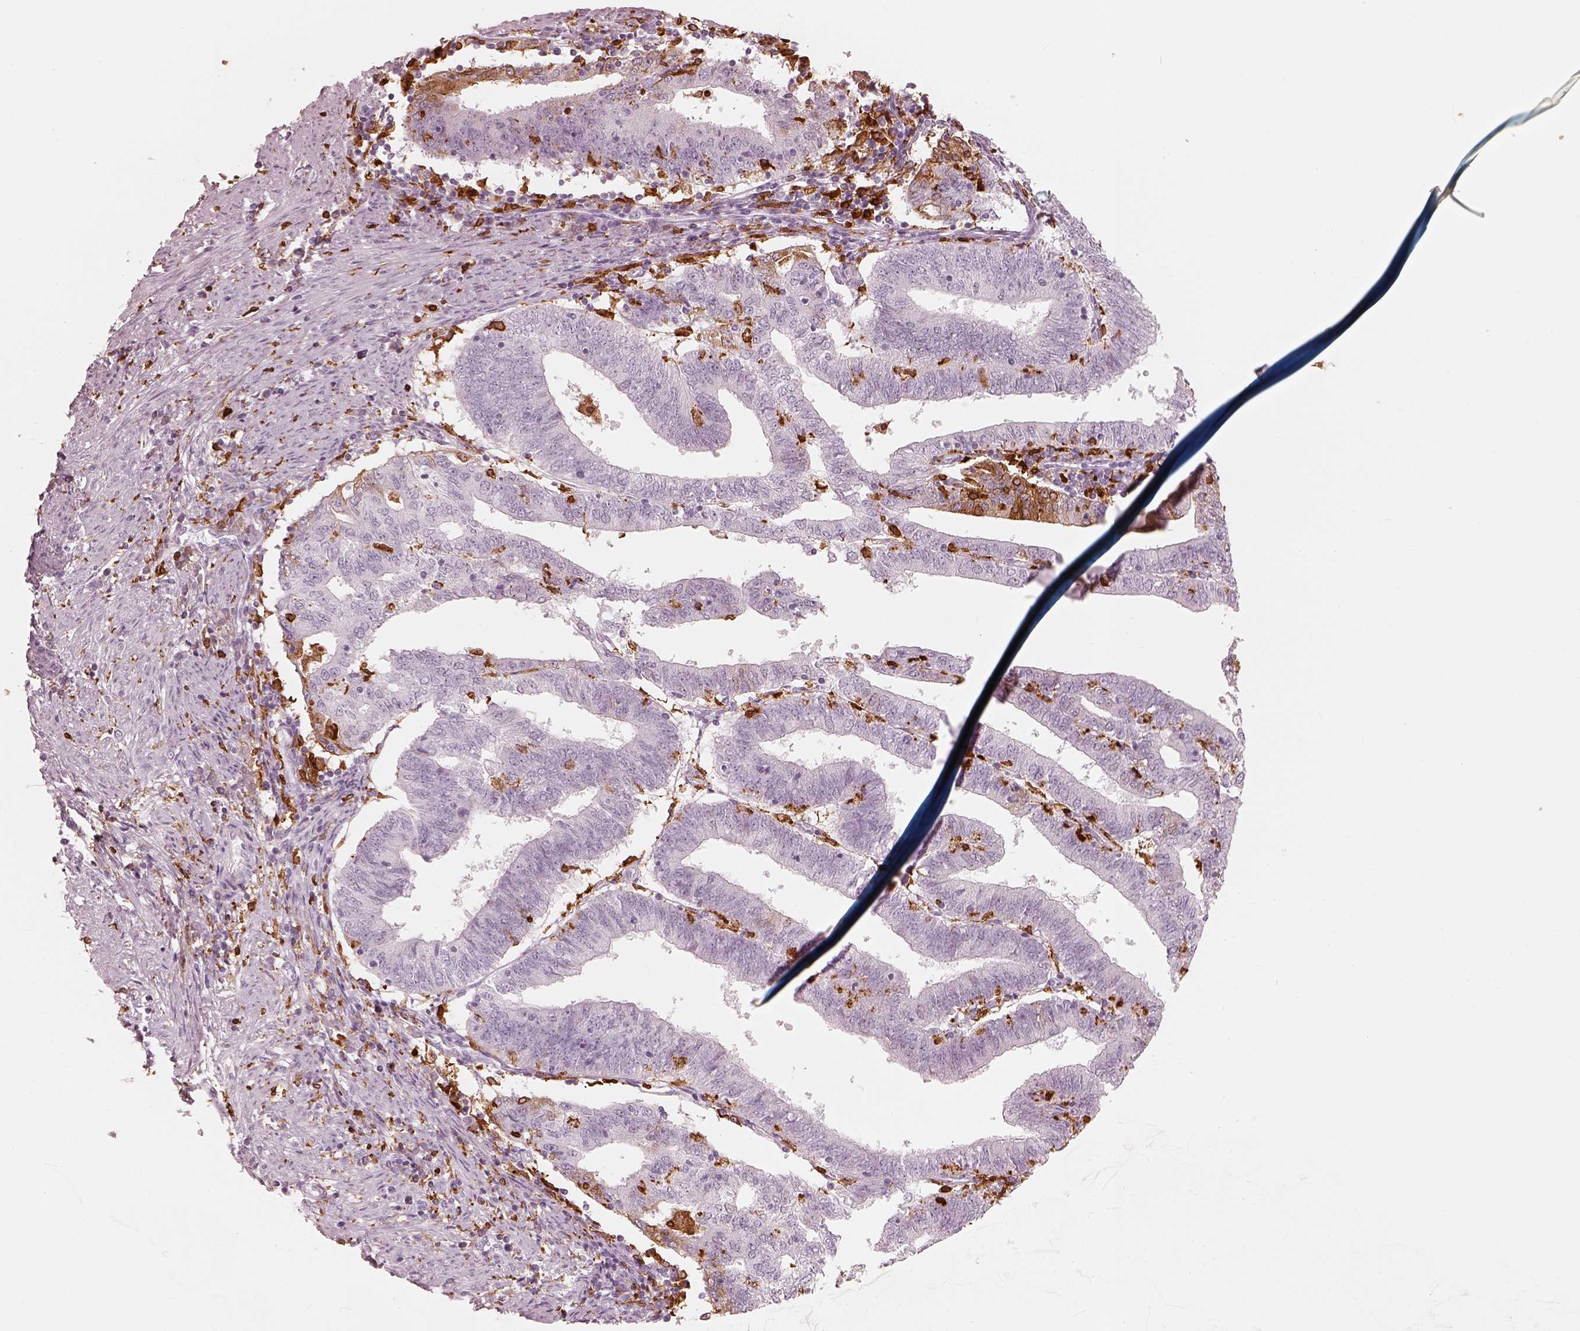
{"staining": {"intensity": "negative", "quantity": "none", "location": "none"}, "tissue": "endometrial cancer", "cell_type": "Tumor cells", "image_type": "cancer", "snomed": [{"axis": "morphology", "description": "Adenocarcinoma, NOS"}, {"axis": "topography", "description": "Endometrium"}], "caption": "The histopathology image exhibits no staining of tumor cells in endometrial cancer. (DAB immunohistochemistry with hematoxylin counter stain).", "gene": "ALOX5", "patient": {"sex": "female", "age": 82}}